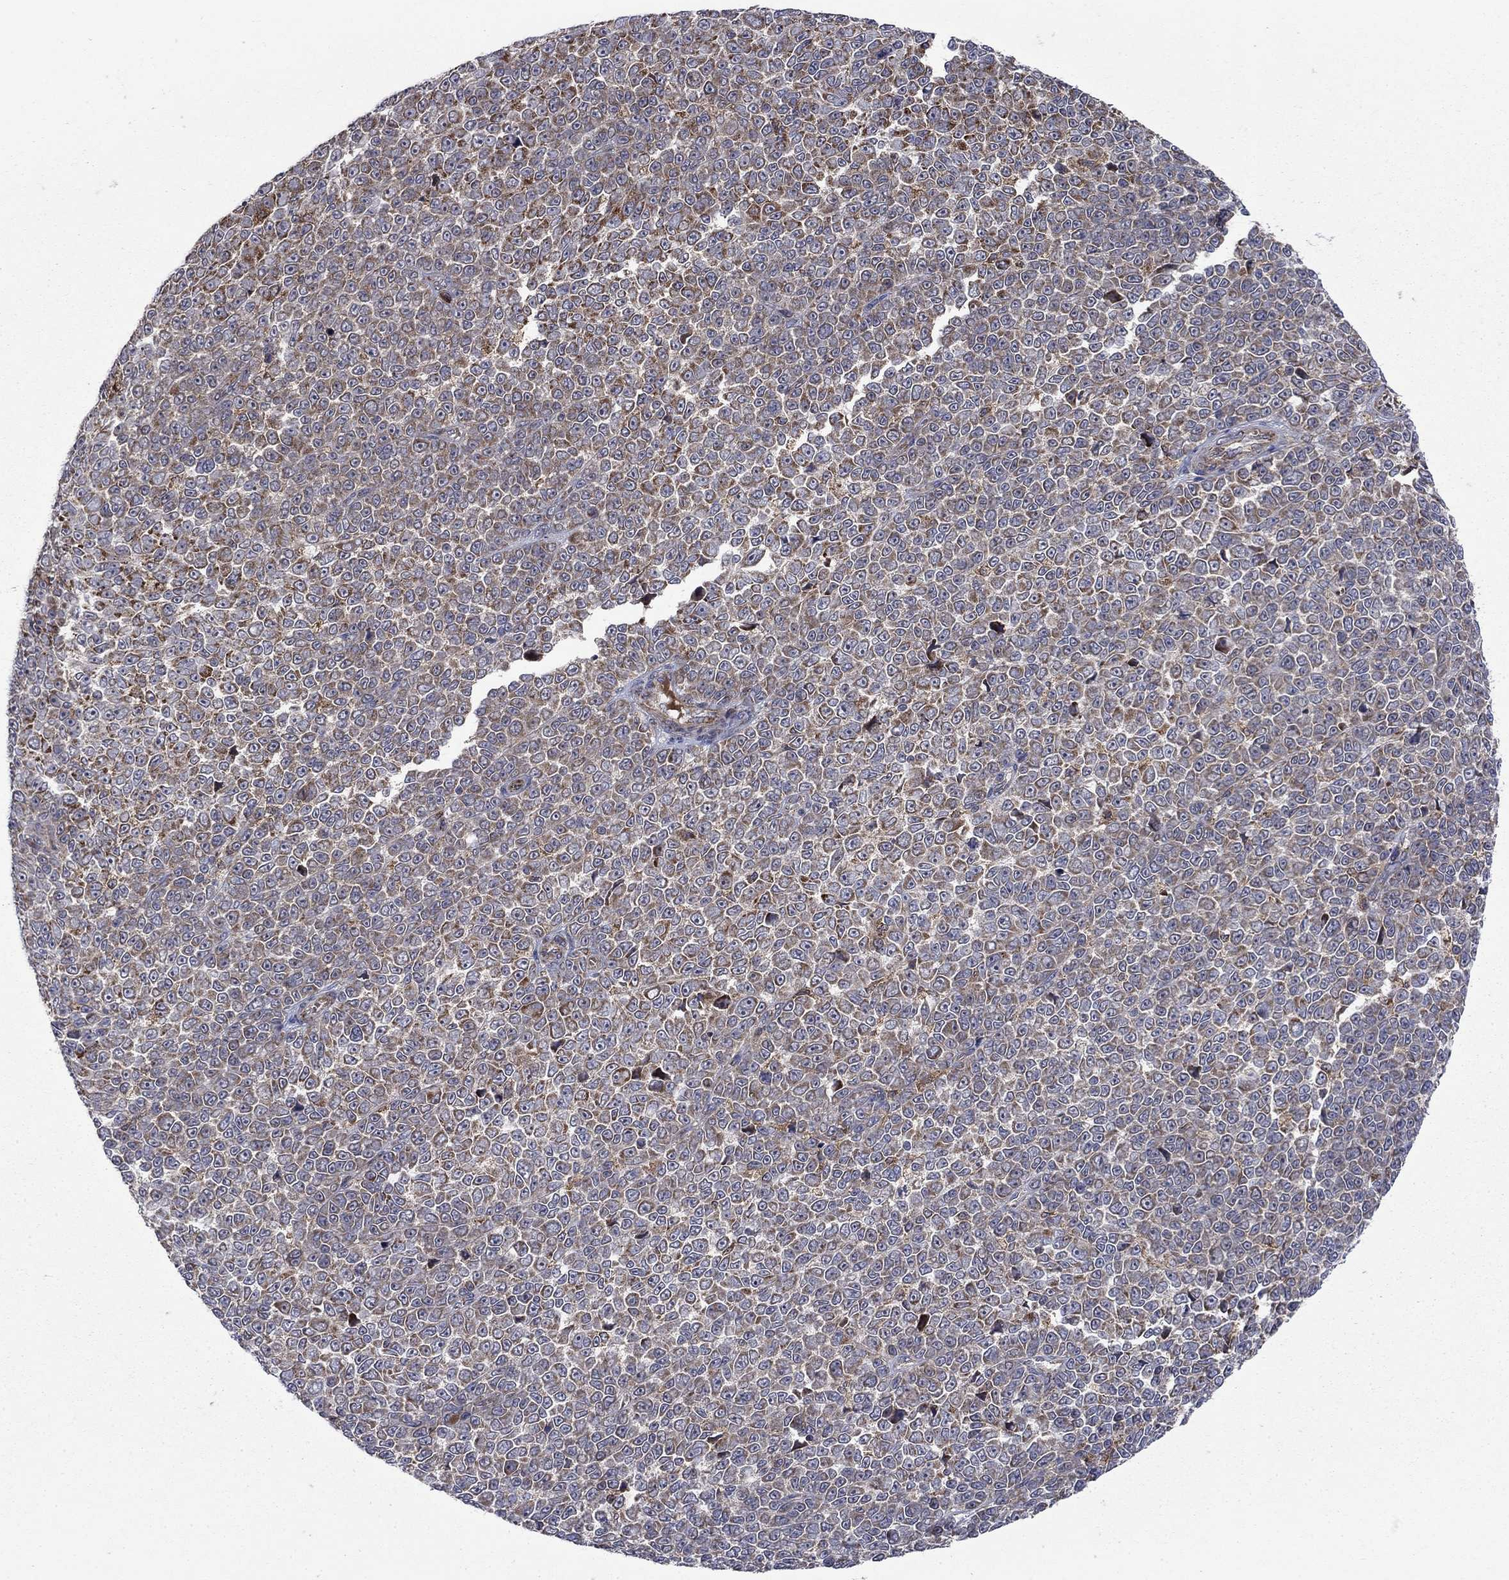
{"staining": {"intensity": "strong", "quantity": "<25%", "location": "cytoplasmic/membranous"}, "tissue": "melanoma", "cell_type": "Tumor cells", "image_type": "cancer", "snomed": [{"axis": "morphology", "description": "Malignant melanoma, NOS"}, {"axis": "topography", "description": "Skin"}], "caption": "The histopathology image reveals a brown stain indicating the presence of a protein in the cytoplasmic/membranous of tumor cells in malignant melanoma.", "gene": "RNF19B", "patient": {"sex": "female", "age": 95}}